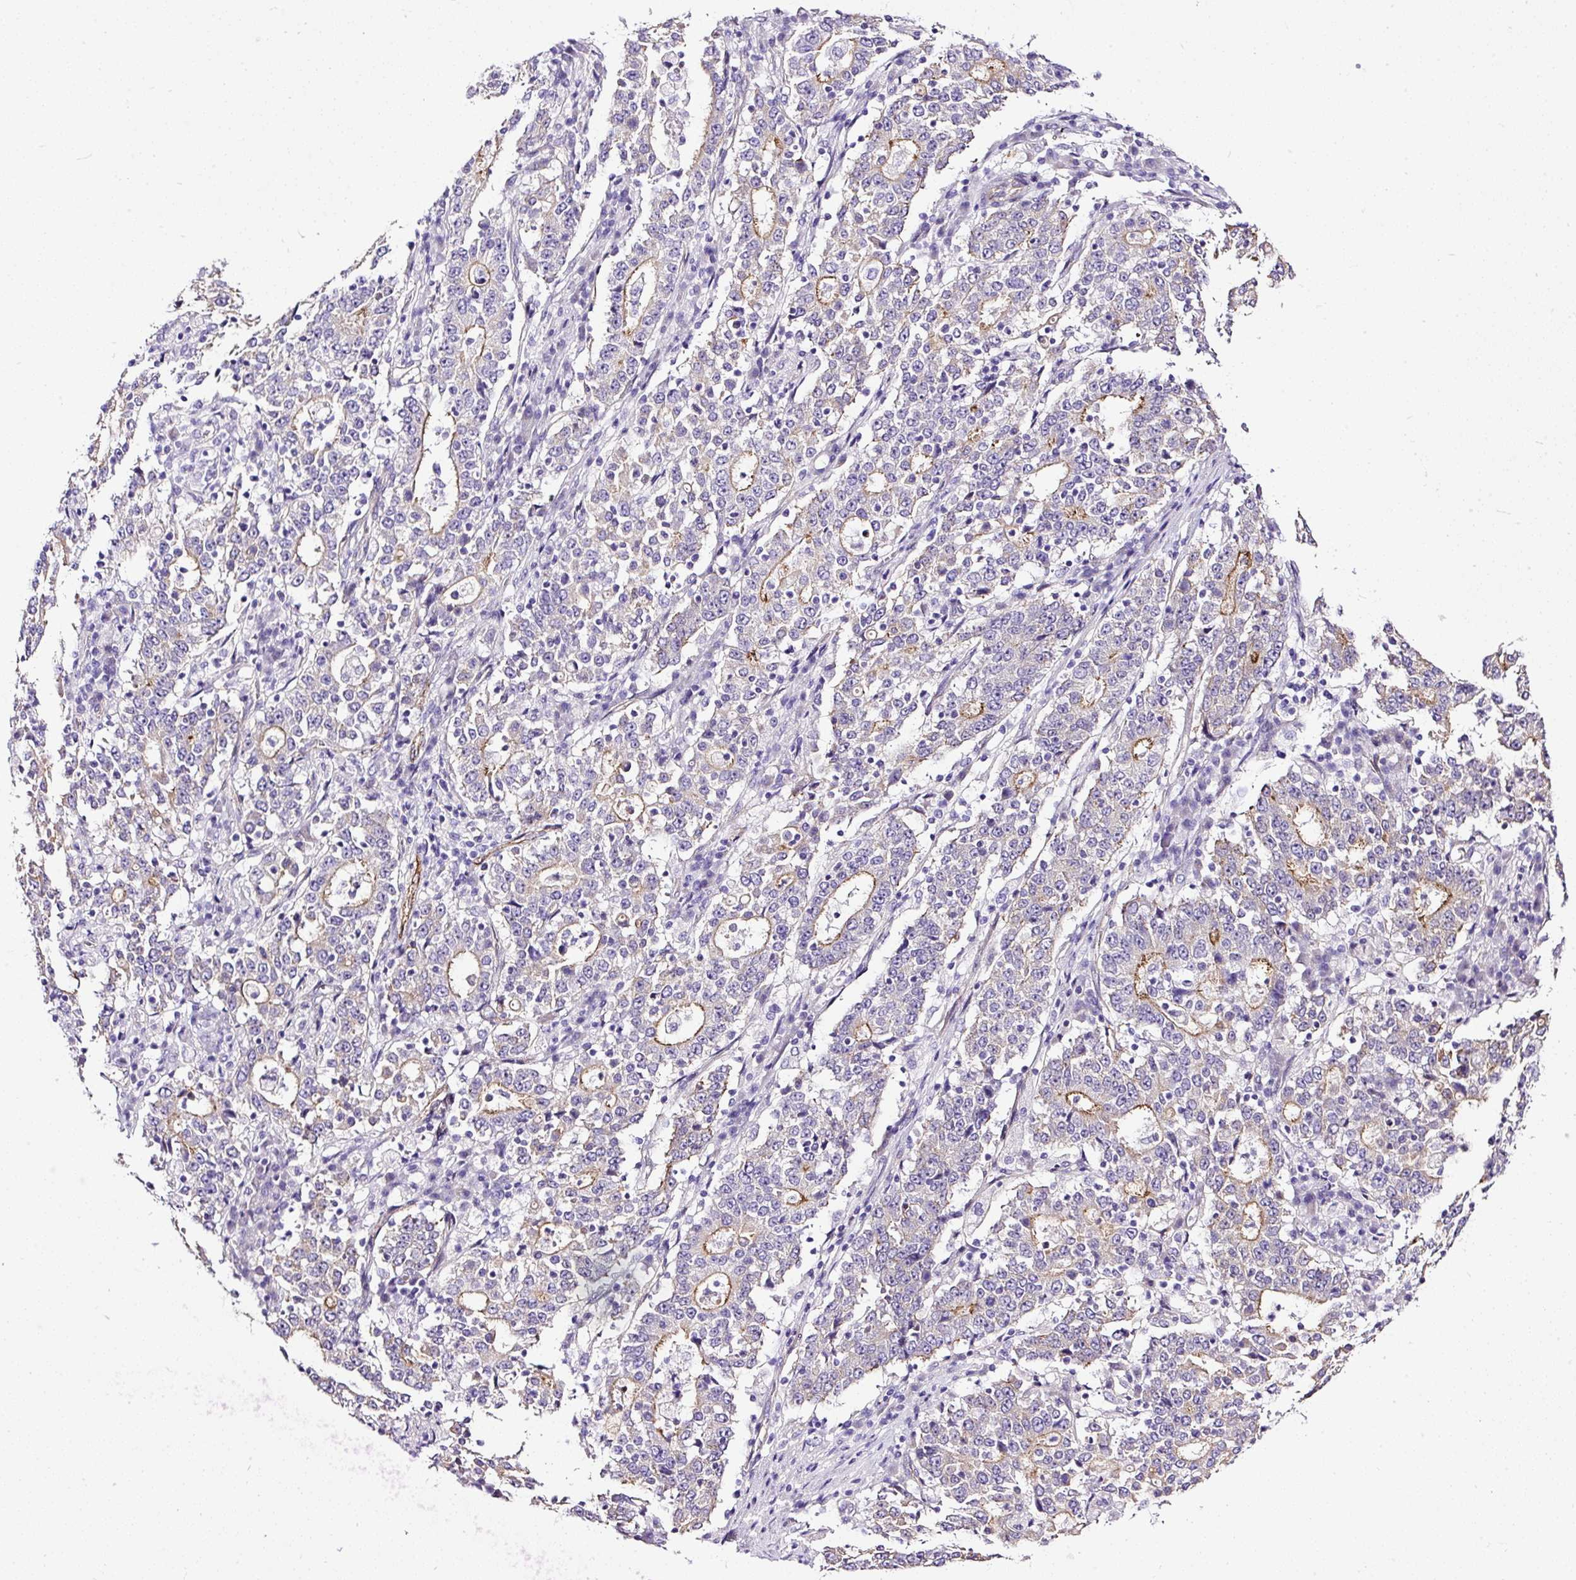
{"staining": {"intensity": "moderate", "quantity": "<25%", "location": "cytoplasmic/membranous"}, "tissue": "stomach cancer", "cell_type": "Tumor cells", "image_type": "cancer", "snomed": [{"axis": "morphology", "description": "Adenocarcinoma, NOS"}, {"axis": "topography", "description": "Stomach"}], "caption": "Immunohistochemistry (IHC) of human stomach adenocarcinoma shows low levels of moderate cytoplasmic/membranous staining in approximately <25% of tumor cells.", "gene": "MAGEB16", "patient": {"sex": "male", "age": 59}}